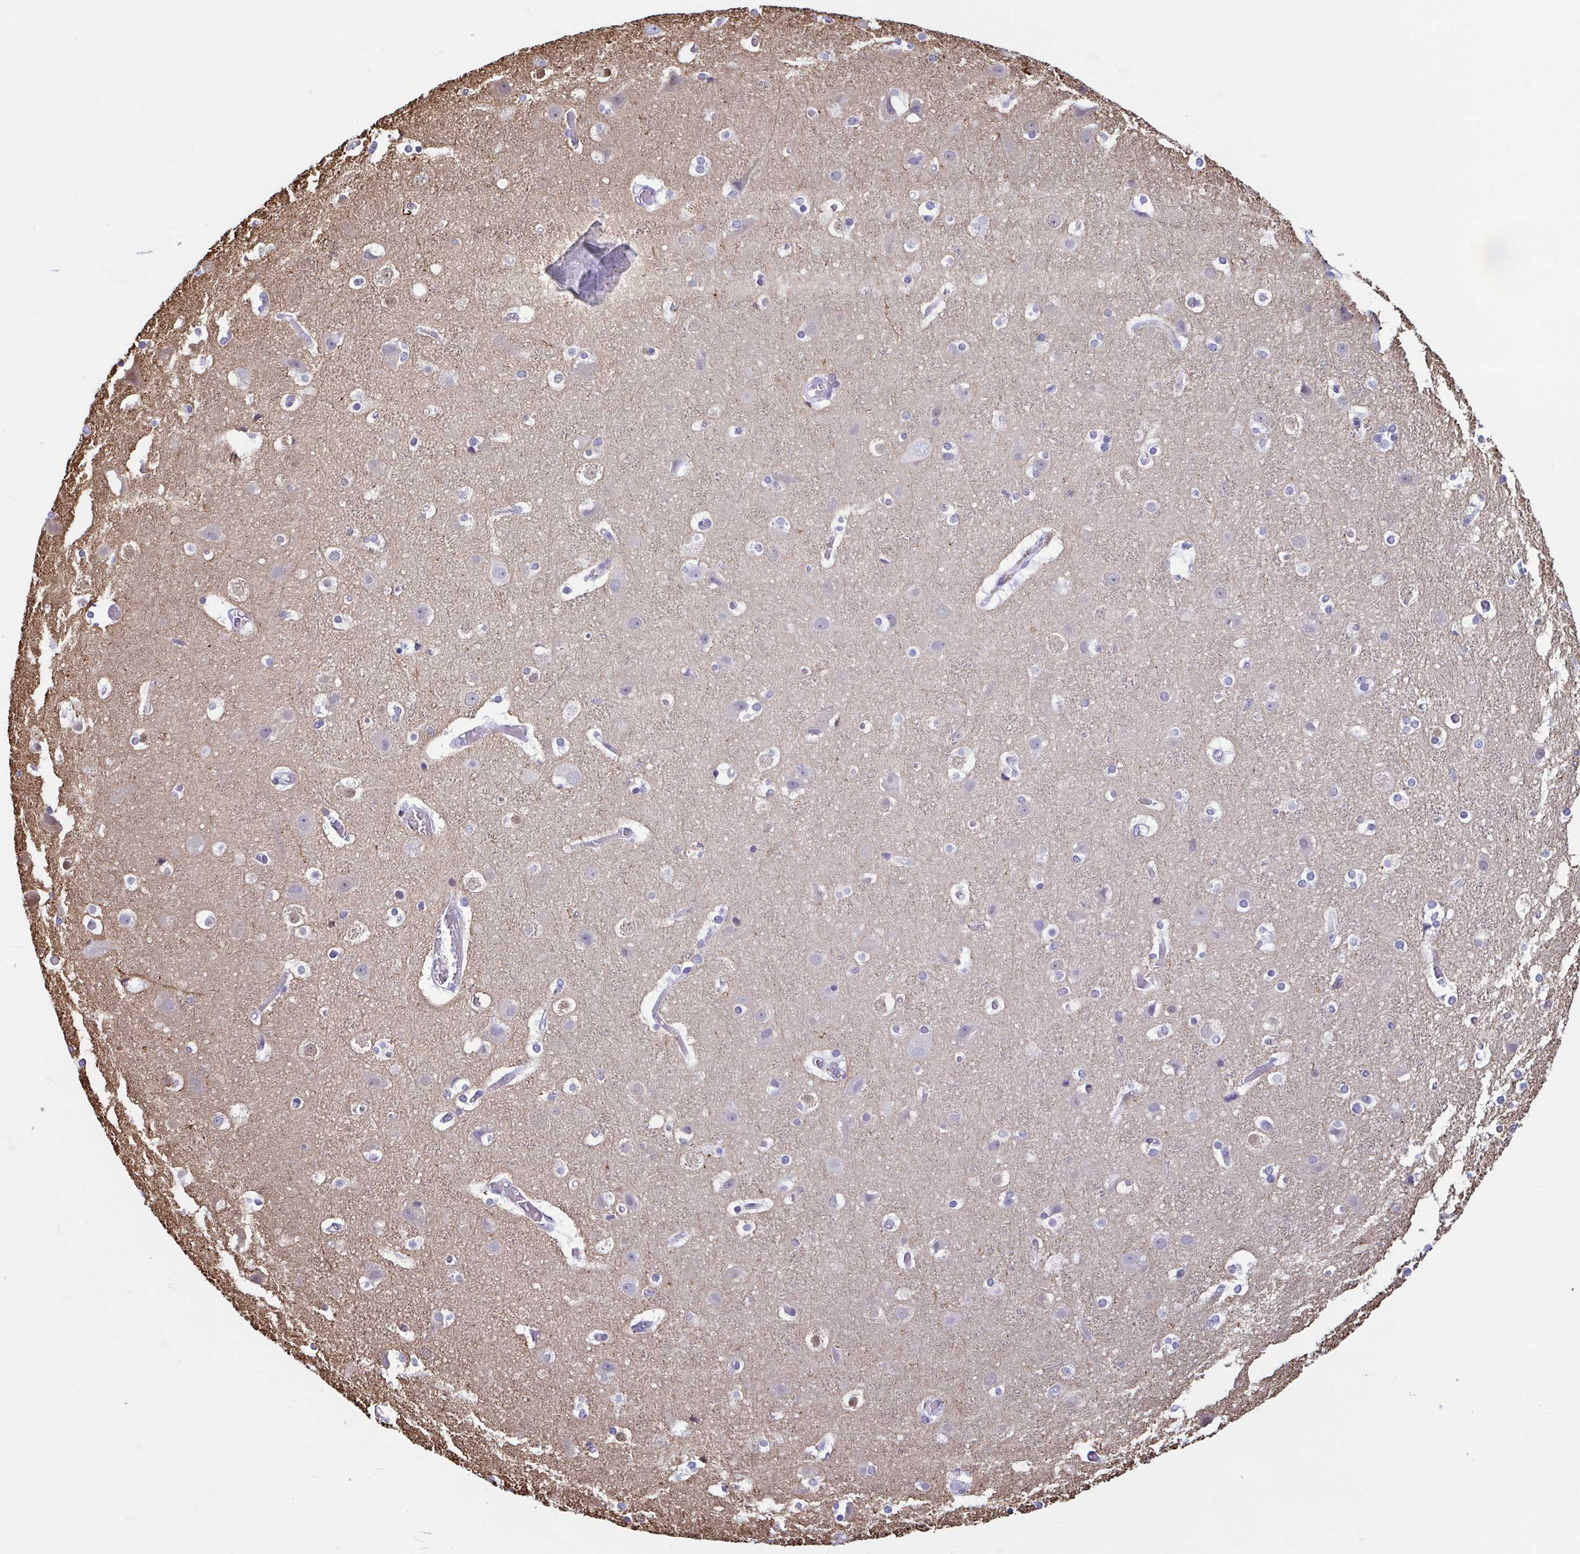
{"staining": {"intensity": "negative", "quantity": "none", "location": "none"}, "tissue": "cerebral cortex", "cell_type": "Endothelial cells", "image_type": "normal", "snomed": [{"axis": "morphology", "description": "Normal tissue, NOS"}, {"axis": "topography", "description": "Cerebral cortex"}], "caption": "Cerebral cortex was stained to show a protein in brown. There is no significant positivity in endothelial cells. (DAB immunohistochemistry with hematoxylin counter stain).", "gene": "TCEAL3", "patient": {"sex": "female", "age": 52}}